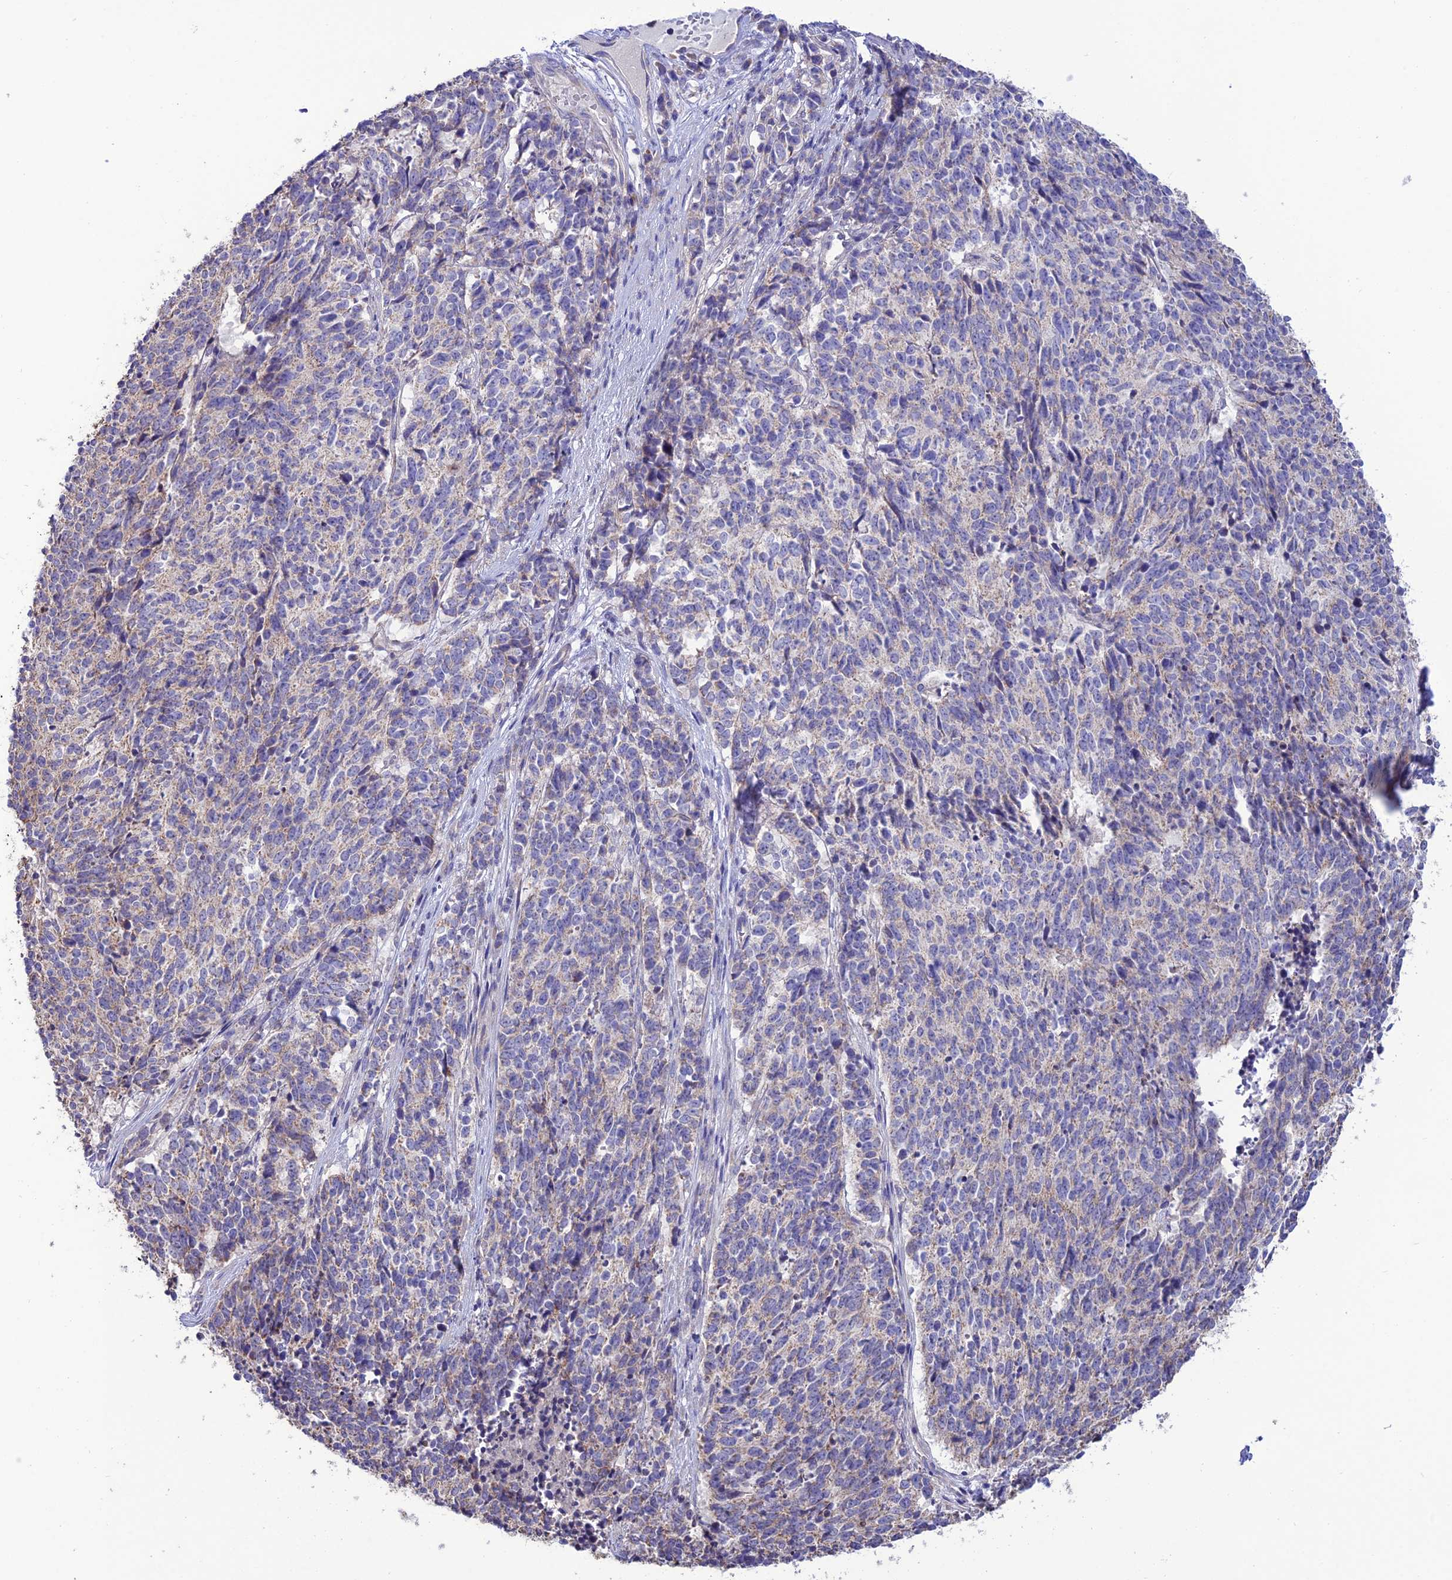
{"staining": {"intensity": "weak", "quantity": "<25%", "location": "cytoplasmic/membranous"}, "tissue": "cervical cancer", "cell_type": "Tumor cells", "image_type": "cancer", "snomed": [{"axis": "morphology", "description": "Squamous cell carcinoma, NOS"}, {"axis": "topography", "description": "Cervix"}], "caption": "An immunohistochemistry (IHC) photomicrograph of cervical cancer is shown. There is no staining in tumor cells of cervical cancer.", "gene": "HOGA1", "patient": {"sex": "female", "age": 29}}